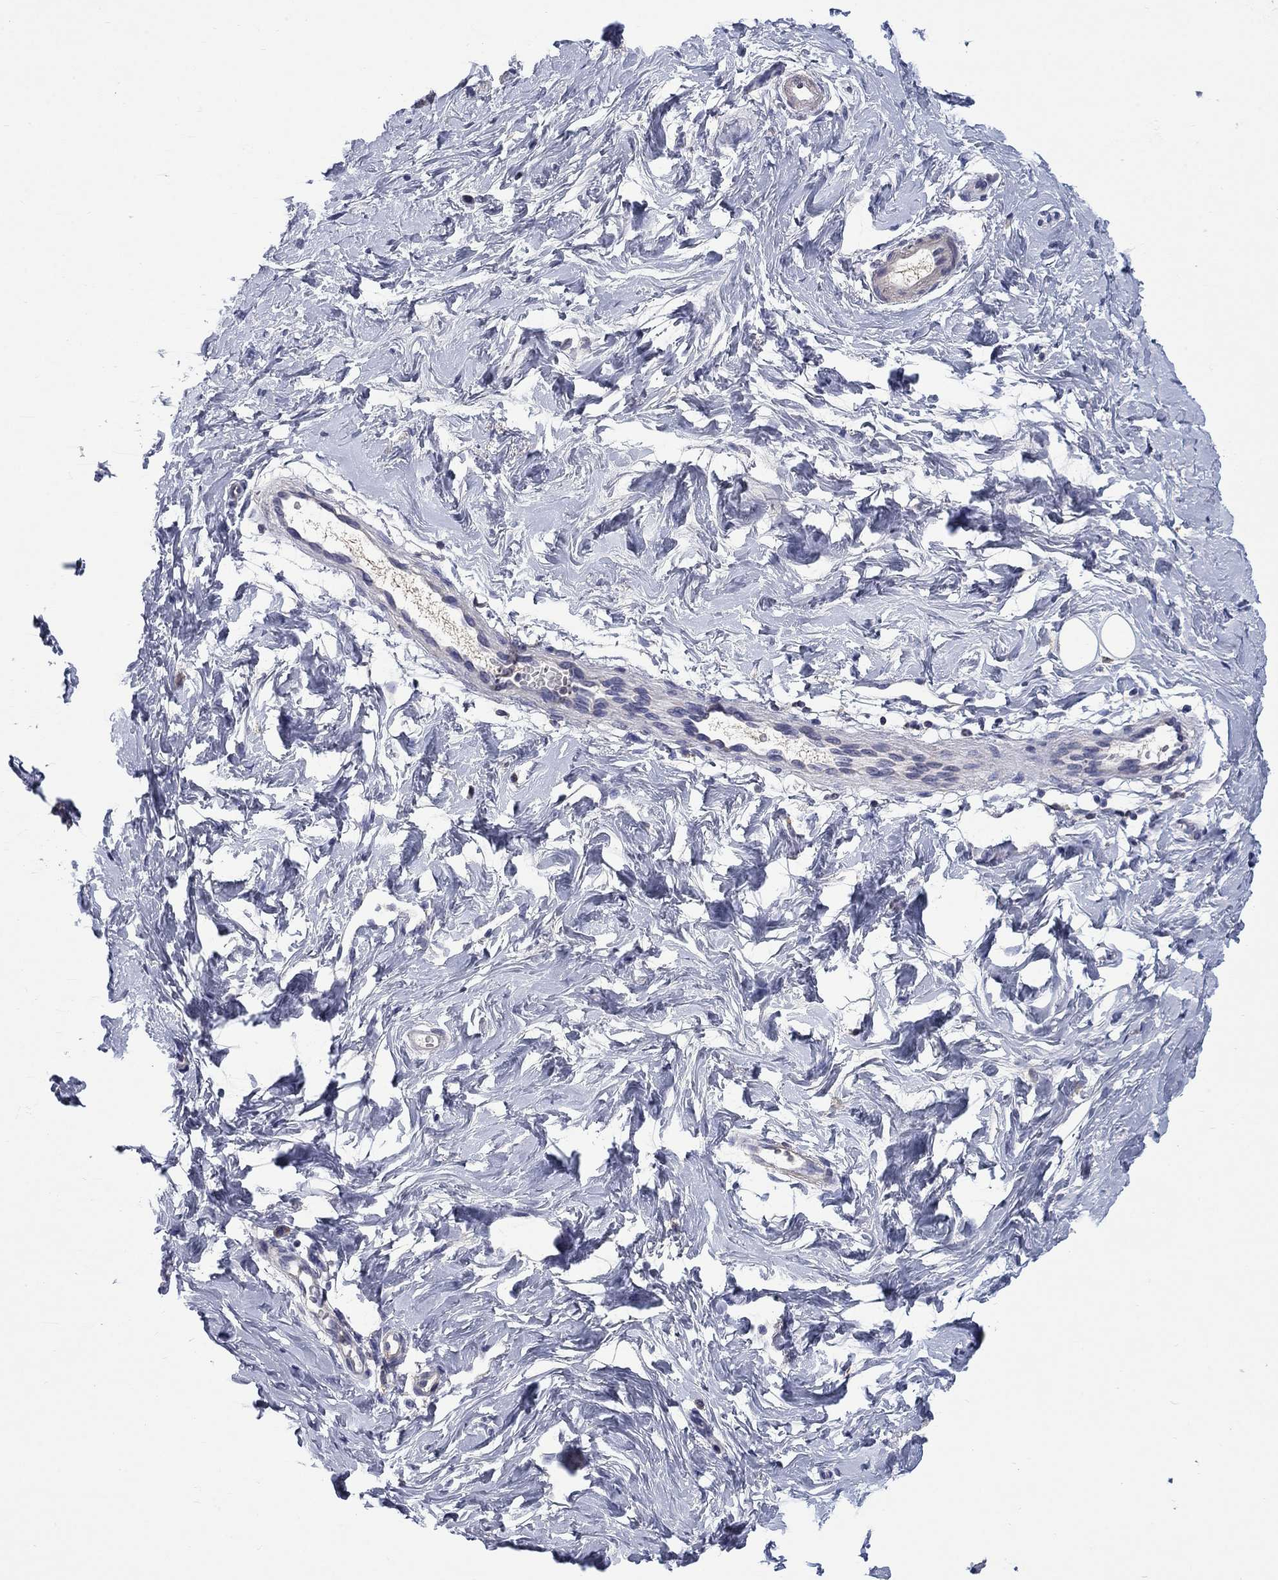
{"staining": {"intensity": "negative", "quantity": "none", "location": "none"}, "tissue": "breast", "cell_type": "Adipocytes", "image_type": "normal", "snomed": [{"axis": "morphology", "description": "Normal tissue, NOS"}, {"axis": "topography", "description": "Breast"}], "caption": "A histopathology image of breast stained for a protein demonstrates no brown staining in adipocytes. (Brightfield microscopy of DAB (3,3'-diaminobenzidine) immunohistochemistry (IHC) at high magnification).", "gene": "FRK", "patient": {"sex": "female", "age": 37}}